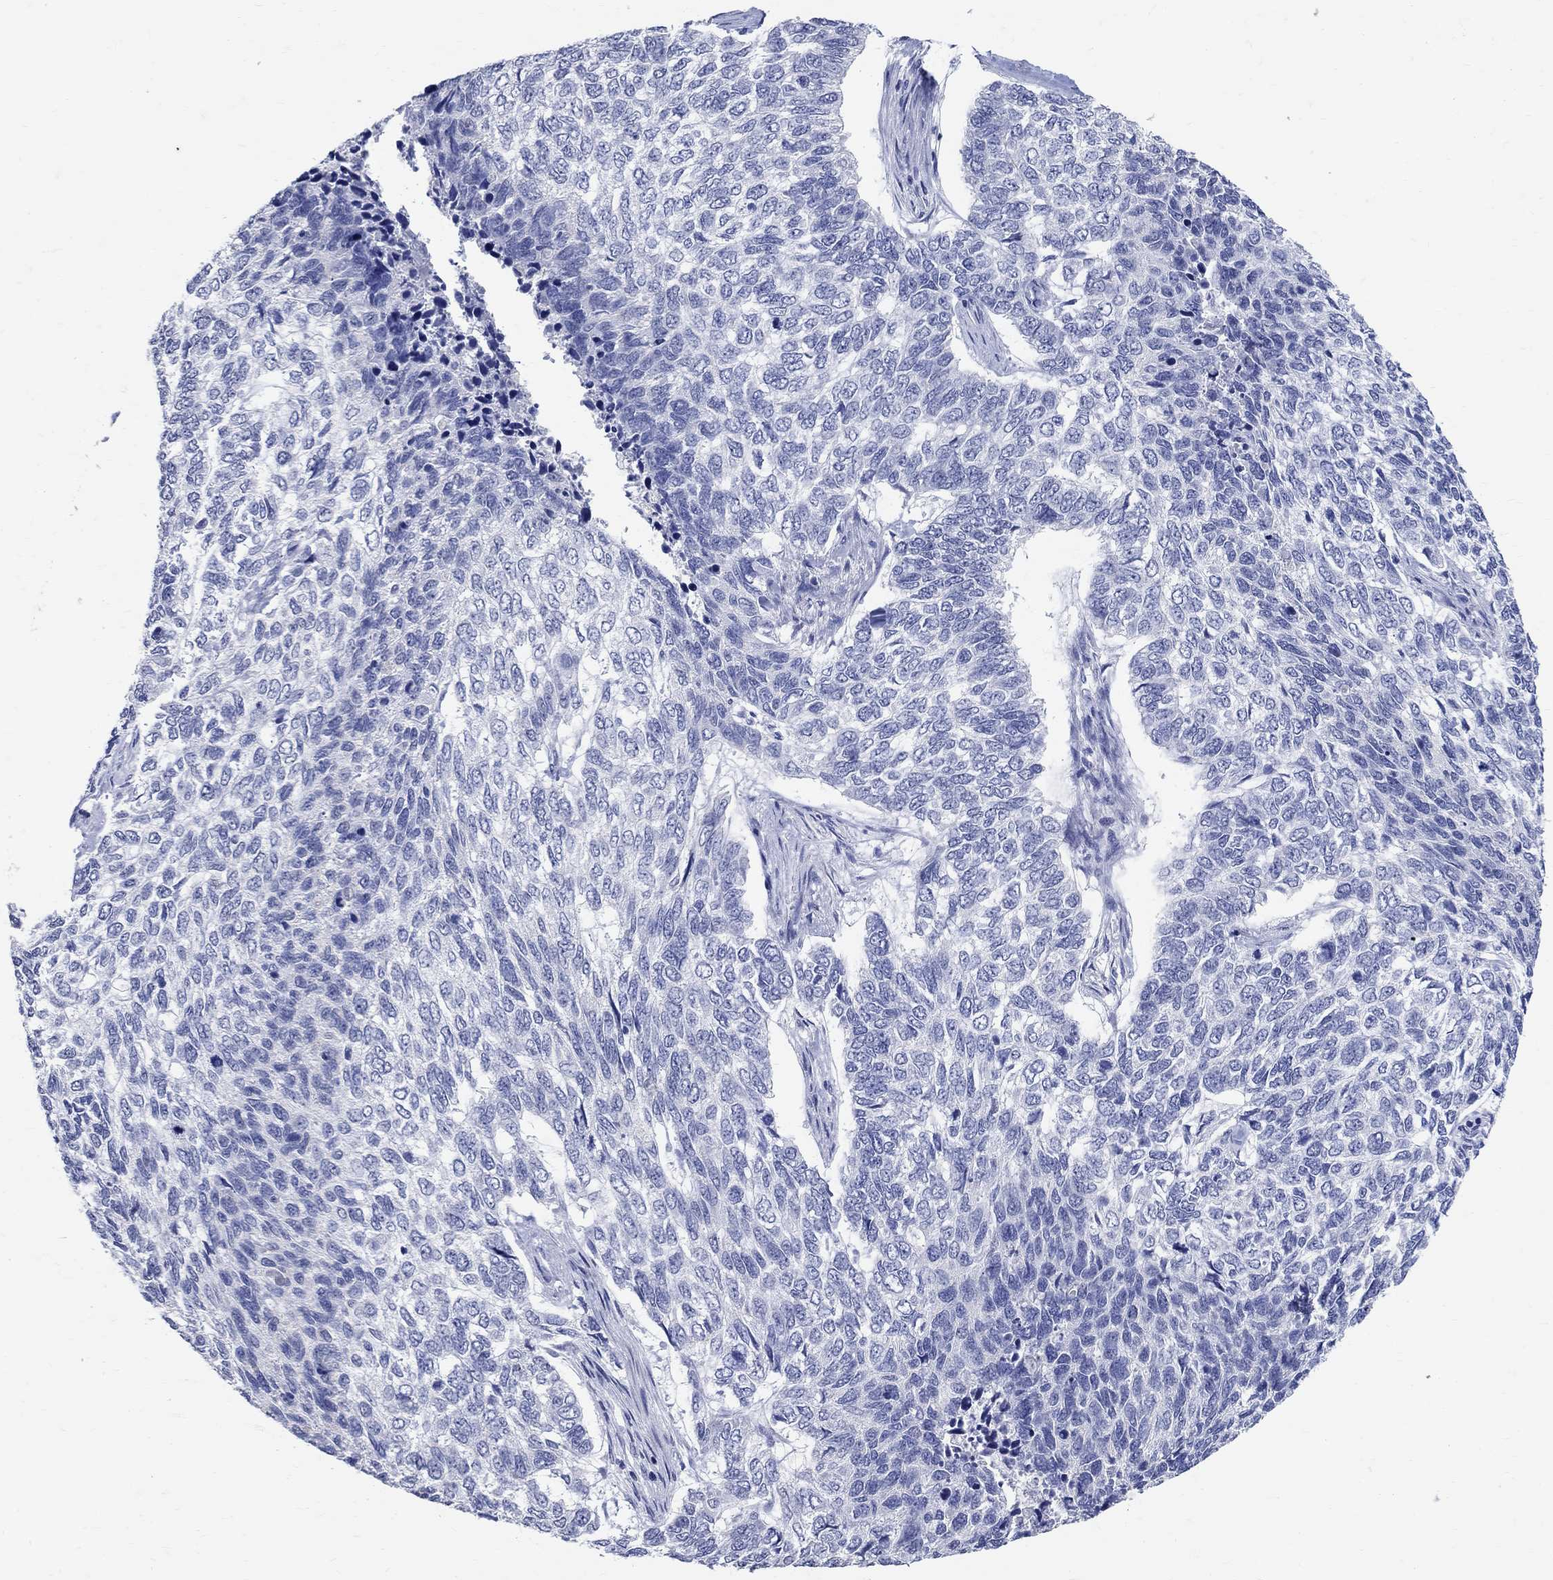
{"staining": {"intensity": "negative", "quantity": "none", "location": "none"}, "tissue": "skin cancer", "cell_type": "Tumor cells", "image_type": "cancer", "snomed": [{"axis": "morphology", "description": "Basal cell carcinoma"}, {"axis": "topography", "description": "Skin"}], "caption": "Immunohistochemistry photomicrograph of skin basal cell carcinoma stained for a protein (brown), which exhibits no expression in tumor cells.", "gene": "SOX2", "patient": {"sex": "female", "age": 65}}